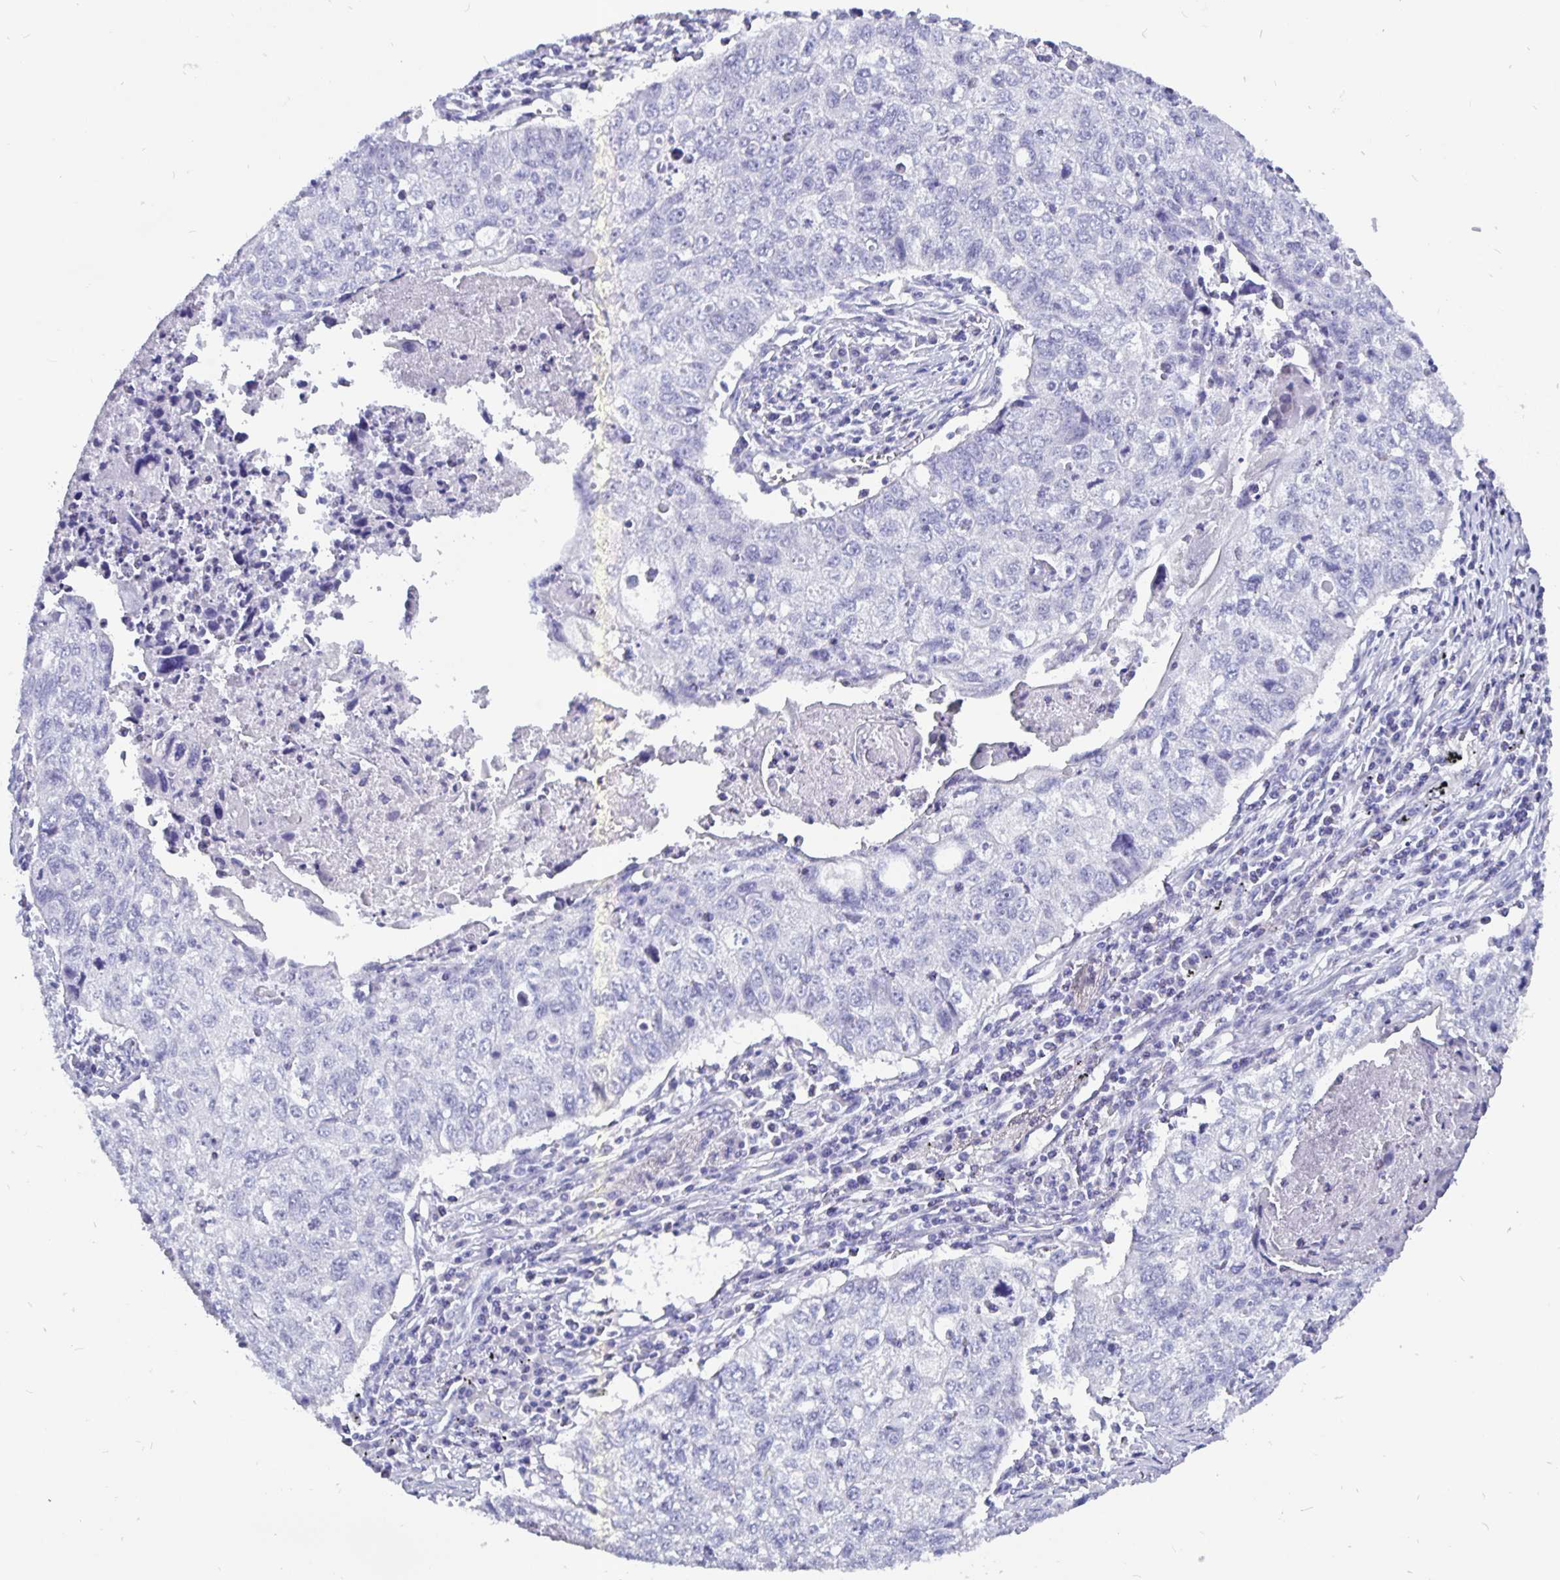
{"staining": {"intensity": "negative", "quantity": "none", "location": "none"}, "tissue": "lung cancer", "cell_type": "Tumor cells", "image_type": "cancer", "snomed": [{"axis": "morphology", "description": "Normal morphology"}, {"axis": "morphology", "description": "Aneuploidy"}, {"axis": "morphology", "description": "Squamous cell carcinoma, NOS"}, {"axis": "topography", "description": "Lymph node"}, {"axis": "topography", "description": "Lung"}], "caption": "Lung cancer (aneuploidy) was stained to show a protein in brown. There is no significant staining in tumor cells.", "gene": "ODF3B", "patient": {"sex": "female", "age": 76}}